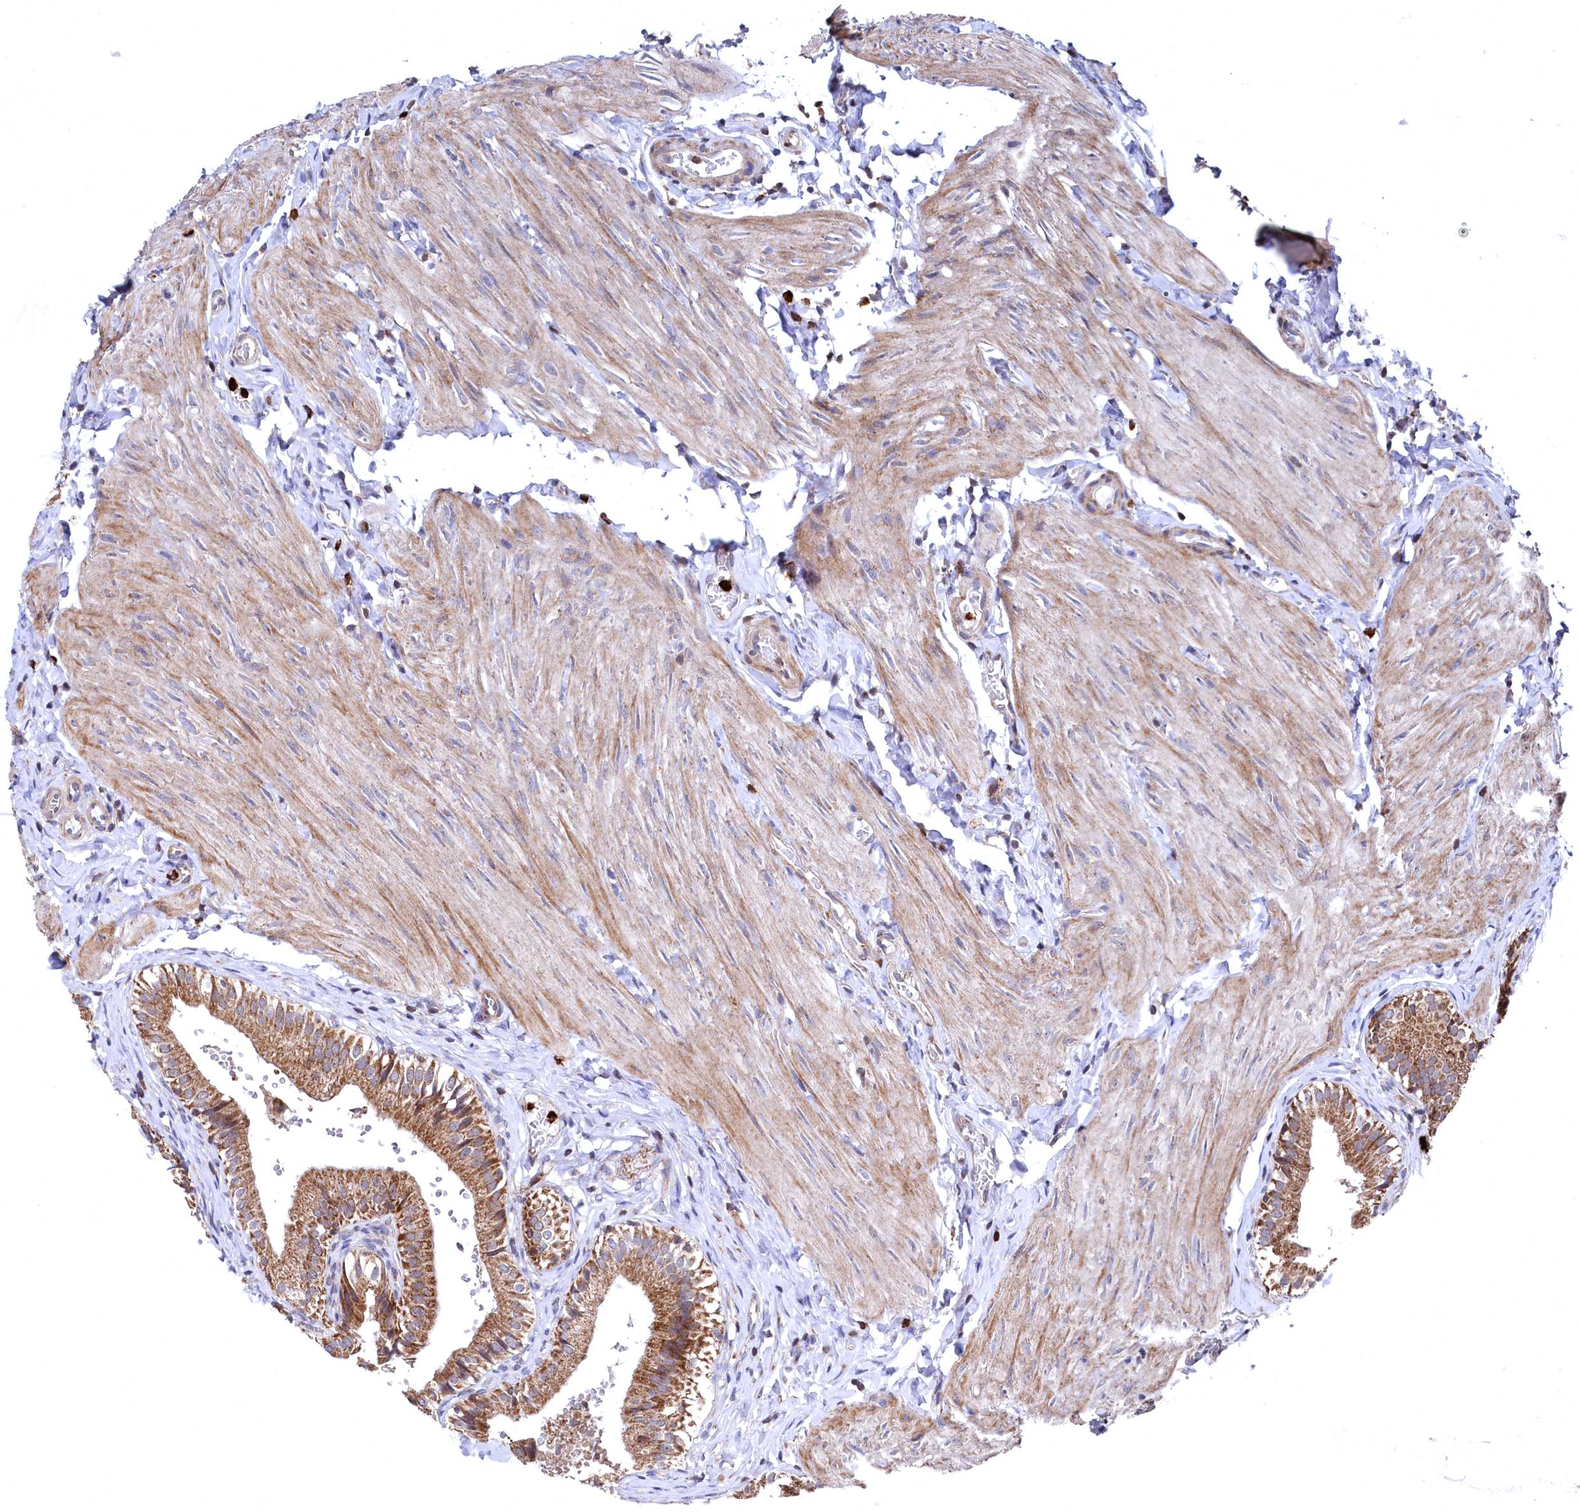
{"staining": {"intensity": "moderate", "quantity": ">75%", "location": "cytoplasmic/membranous"}, "tissue": "gallbladder", "cell_type": "Glandular cells", "image_type": "normal", "snomed": [{"axis": "morphology", "description": "Normal tissue, NOS"}, {"axis": "topography", "description": "Gallbladder"}], "caption": "Protein staining by IHC reveals moderate cytoplasmic/membranous expression in about >75% of glandular cells in normal gallbladder. The staining was performed using DAB (3,3'-diaminobenzidine), with brown indicating positive protein expression. Nuclei are stained blue with hematoxylin.", "gene": "CHCHD1", "patient": {"sex": "female", "age": 47}}